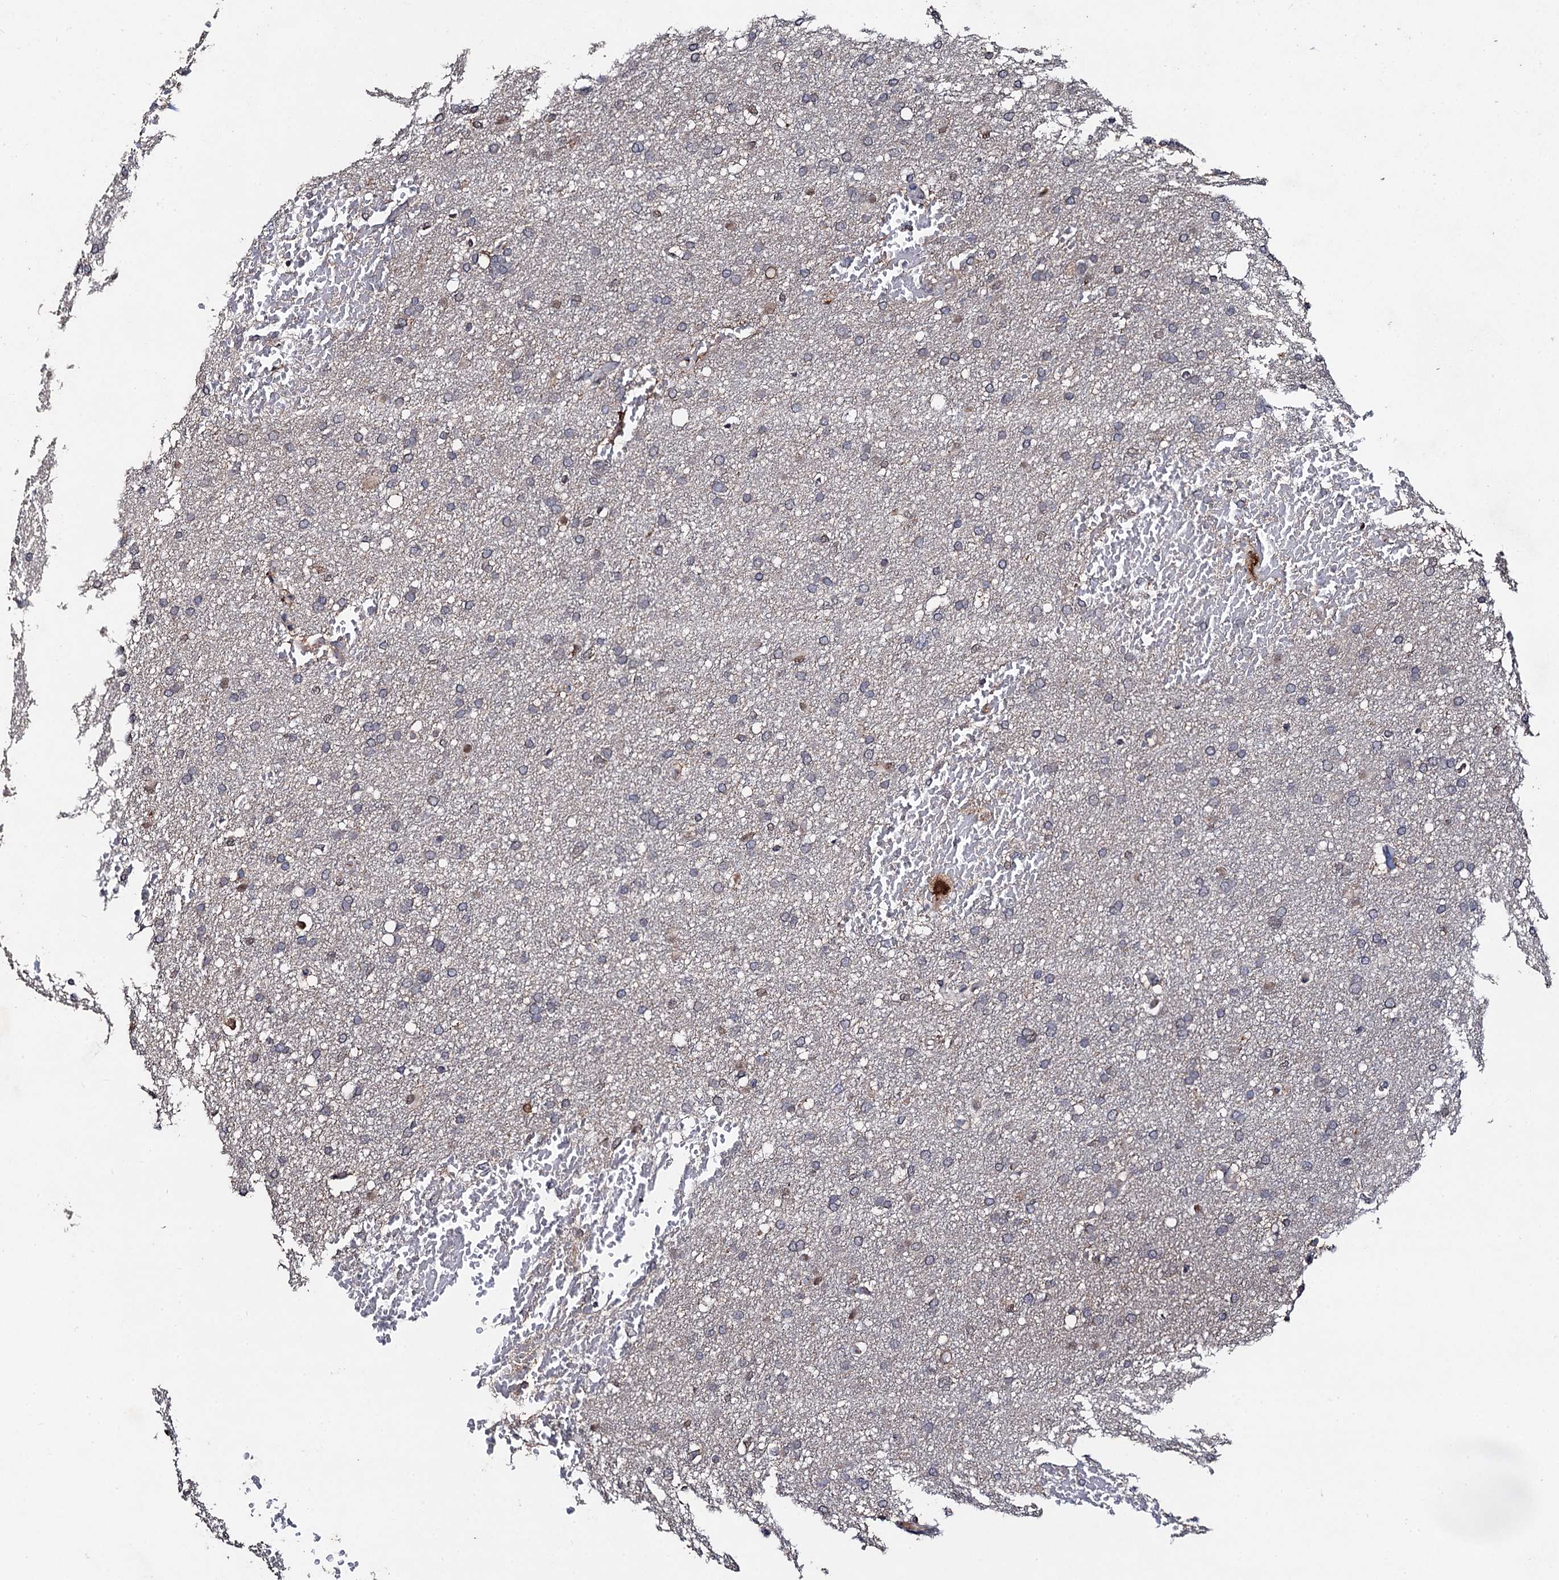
{"staining": {"intensity": "negative", "quantity": "none", "location": "none"}, "tissue": "glioma", "cell_type": "Tumor cells", "image_type": "cancer", "snomed": [{"axis": "morphology", "description": "Glioma, malignant, High grade"}, {"axis": "topography", "description": "Cerebral cortex"}], "caption": "This micrograph is of glioma stained with immunohistochemistry (IHC) to label a protein in brown with the nuclei are counter-stained blue. There is no expression in tumor cells.", "gene": "PPTC7", "patient": {"sex": "female", "age": 36}}